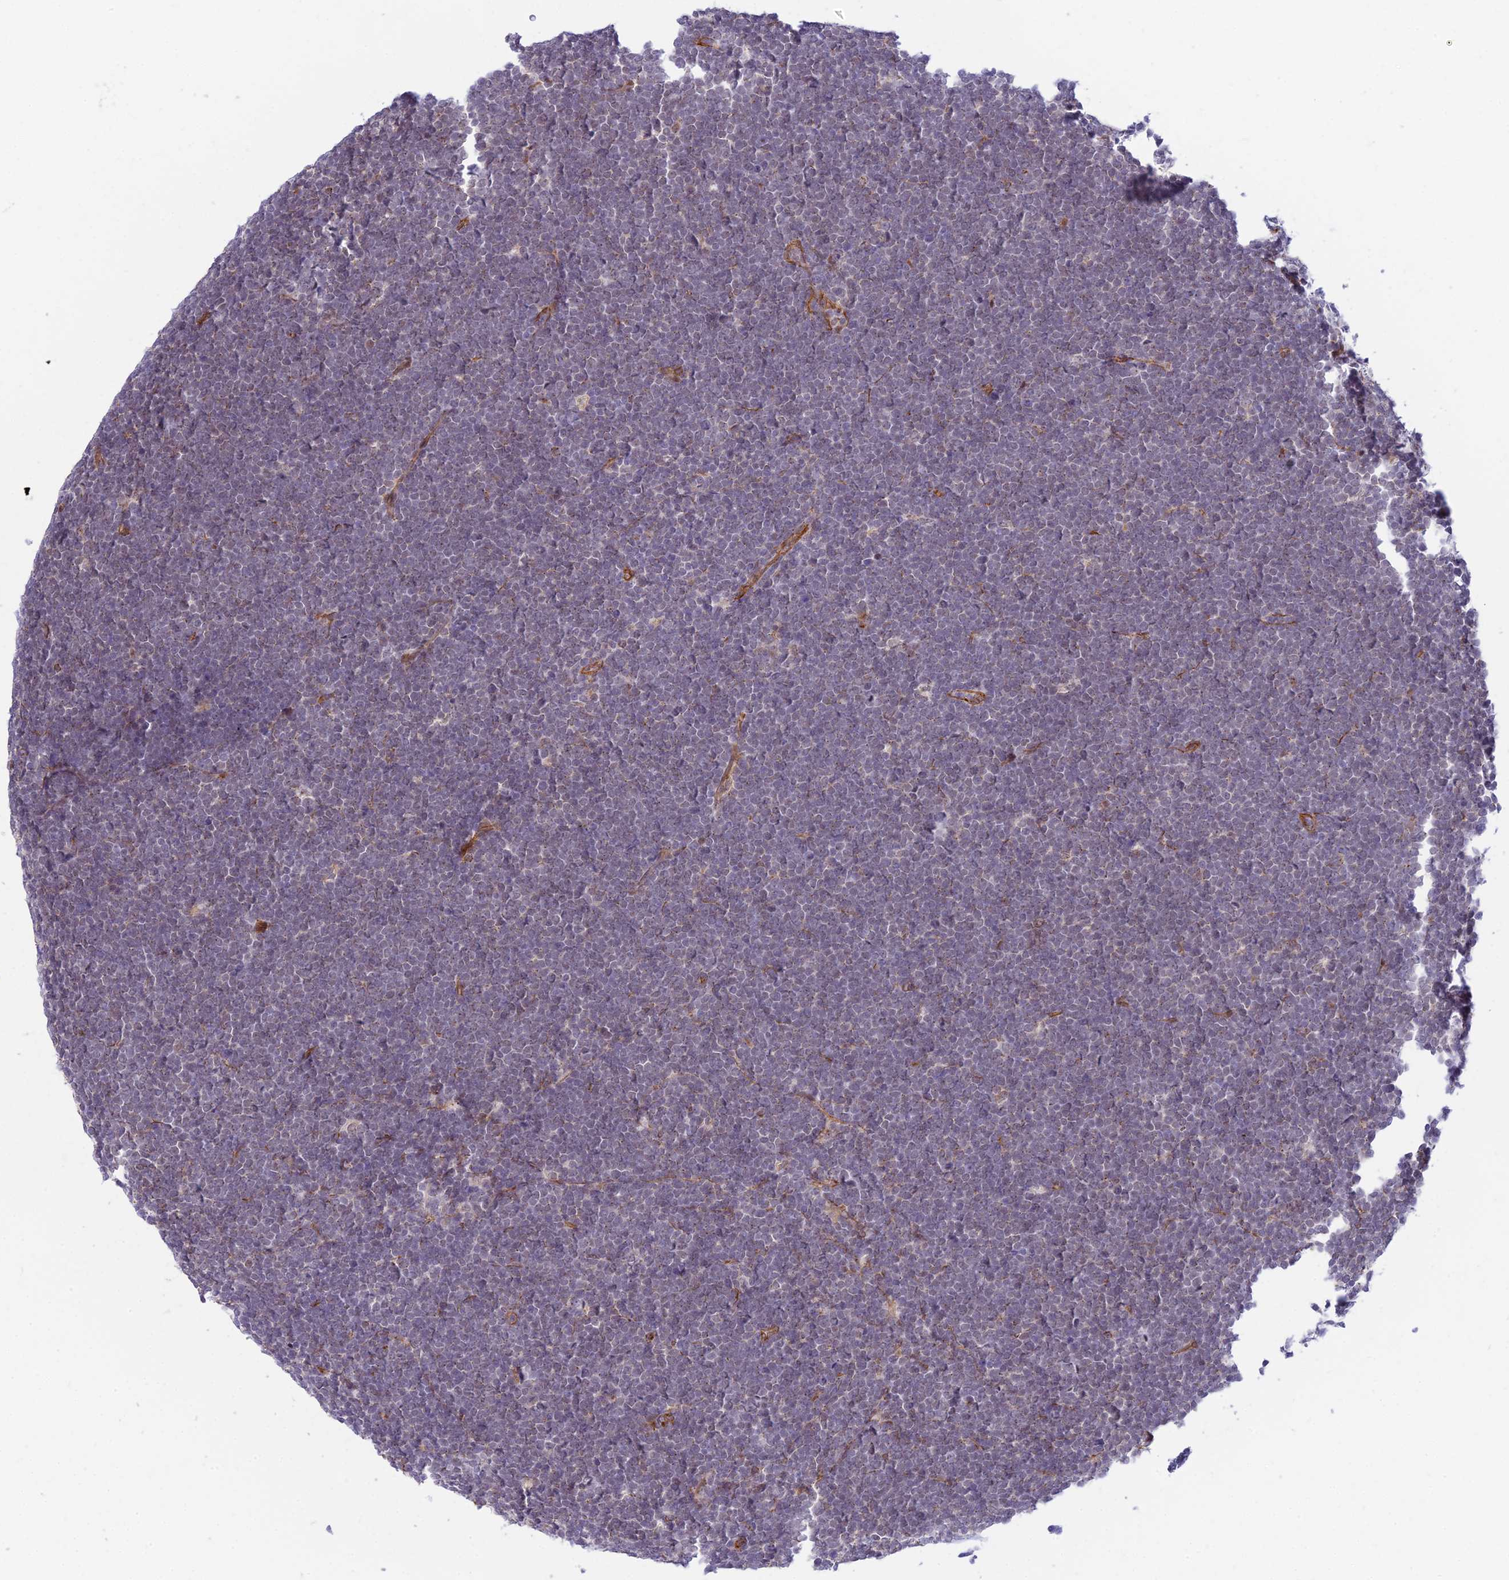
{"staining": {"intensity": "weak", "quantity": "25%-75%", "location": "cytoplasmic/membranous"}, "tissue": "lymphoma", "cell_type": "Tumor cells", "image_type": "cancer", "snomed": [{"axis": "morphology", "description": "Malignant lymphoma, non-Hodgkin's type, High grade"}, {"axis": "topography", "description": "Lymph node"}], "caption": "Immunohistochemical staining of lymphoma exhibits low levels of weak cytoplasmic/membranous staining in about 25%-75% of tumor cells.", "gene": "SAPCD2", "patient": {"sex": "male", "age": 13}}